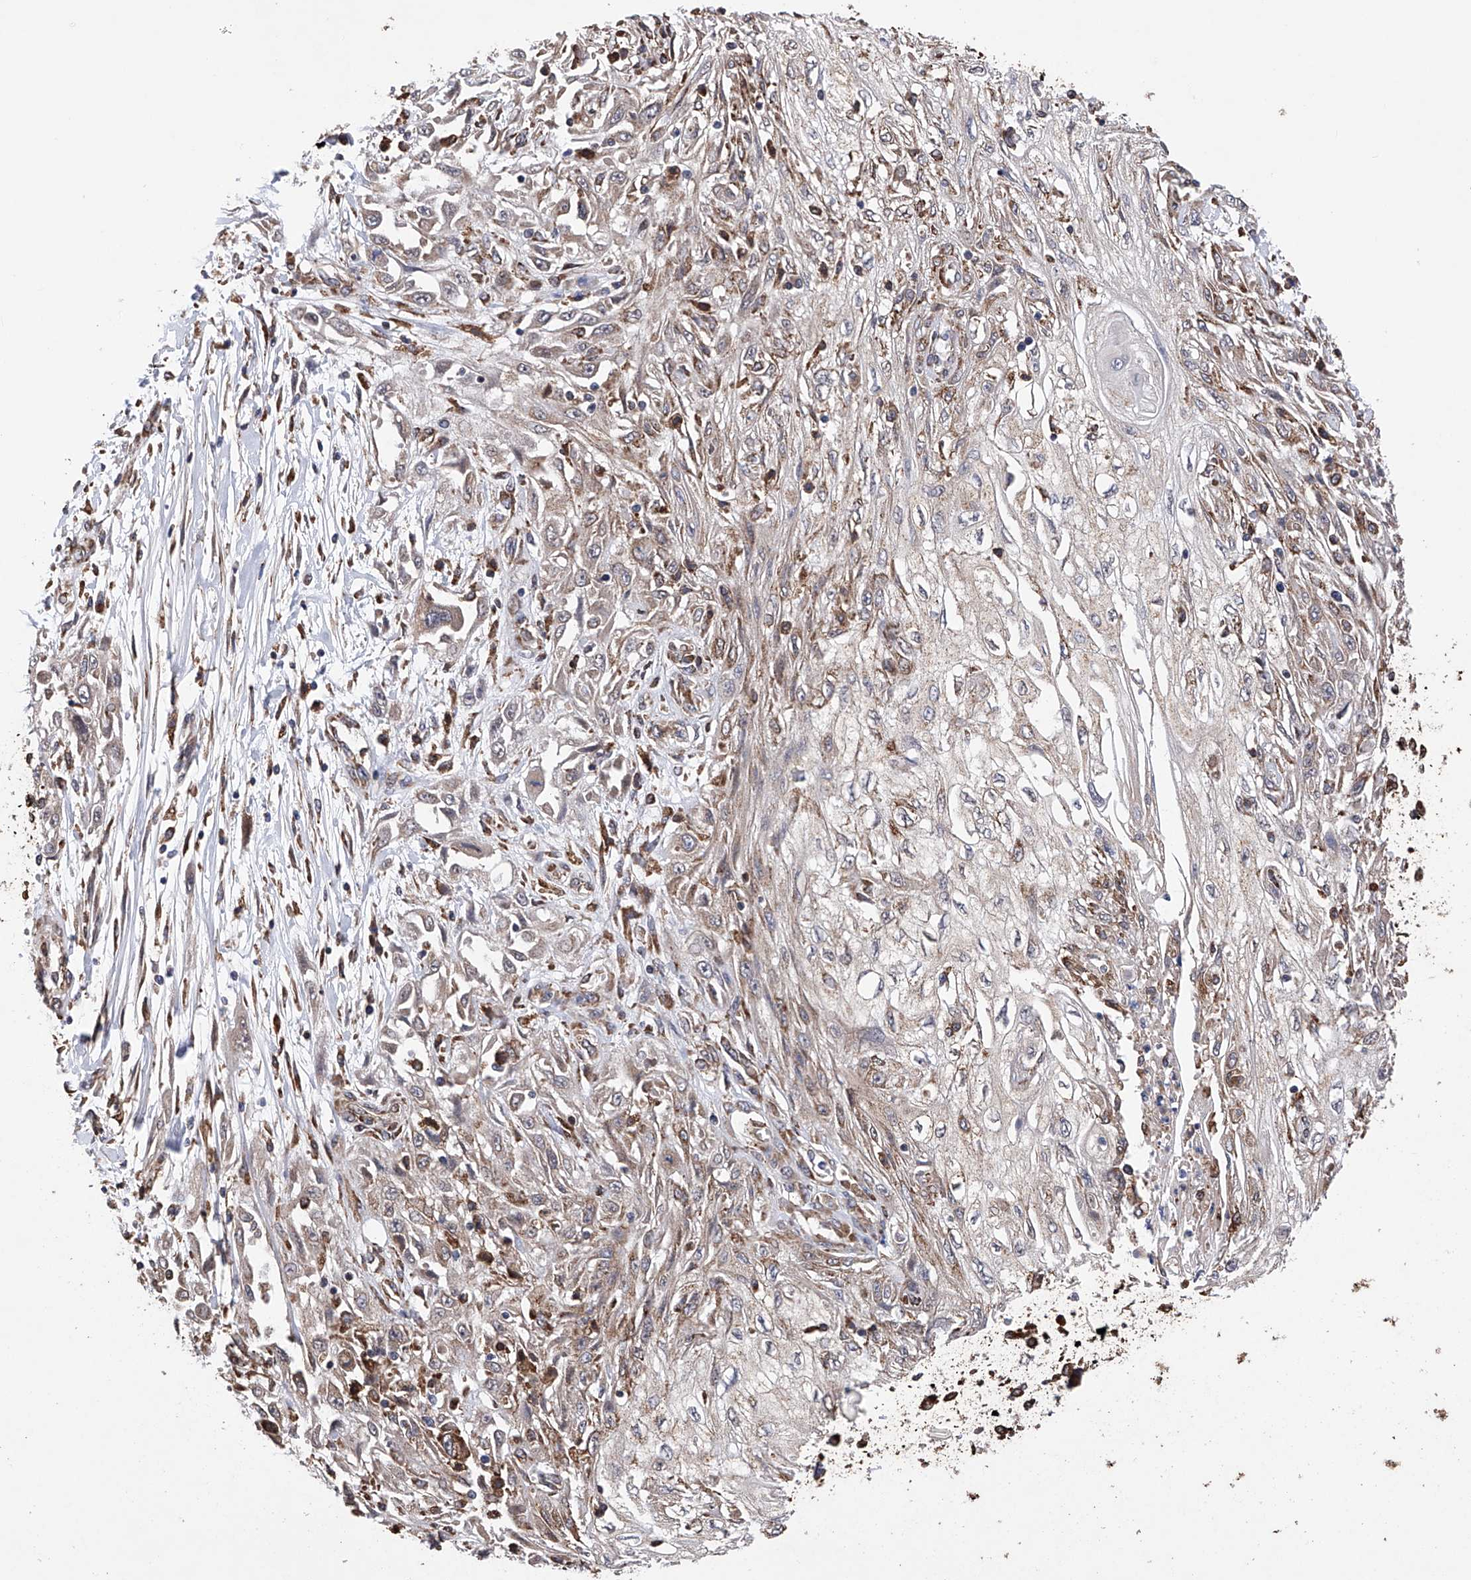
{"staining": {"intensity": "weak", "quantity": "25%-75%", "location": "cytoplasmic/membranous"}, "tissue": "skin cancer", "cell_type": "Tumor cells", "image_type": "cancer", "snomed": [{"axis": "morphology", "description": "Squamous cell carcinoma, NOS"}, {"axis": "morphology", "description": "Squamous cell carcinoma, metastatic, NOS"}, {"axis": "topography", "description": "Skin"}, {"axis": "topography", "description": "Lymph node"}], "caption": "Immunohistochemical staining of skin cancer (squamous cell carcinoma) displays weak cytoplasmic/membranous protein expression in approximately 25%-75% of tumor cells.", "gene": "DNAH8", "patient": {"sex": "male", "age": 75}}